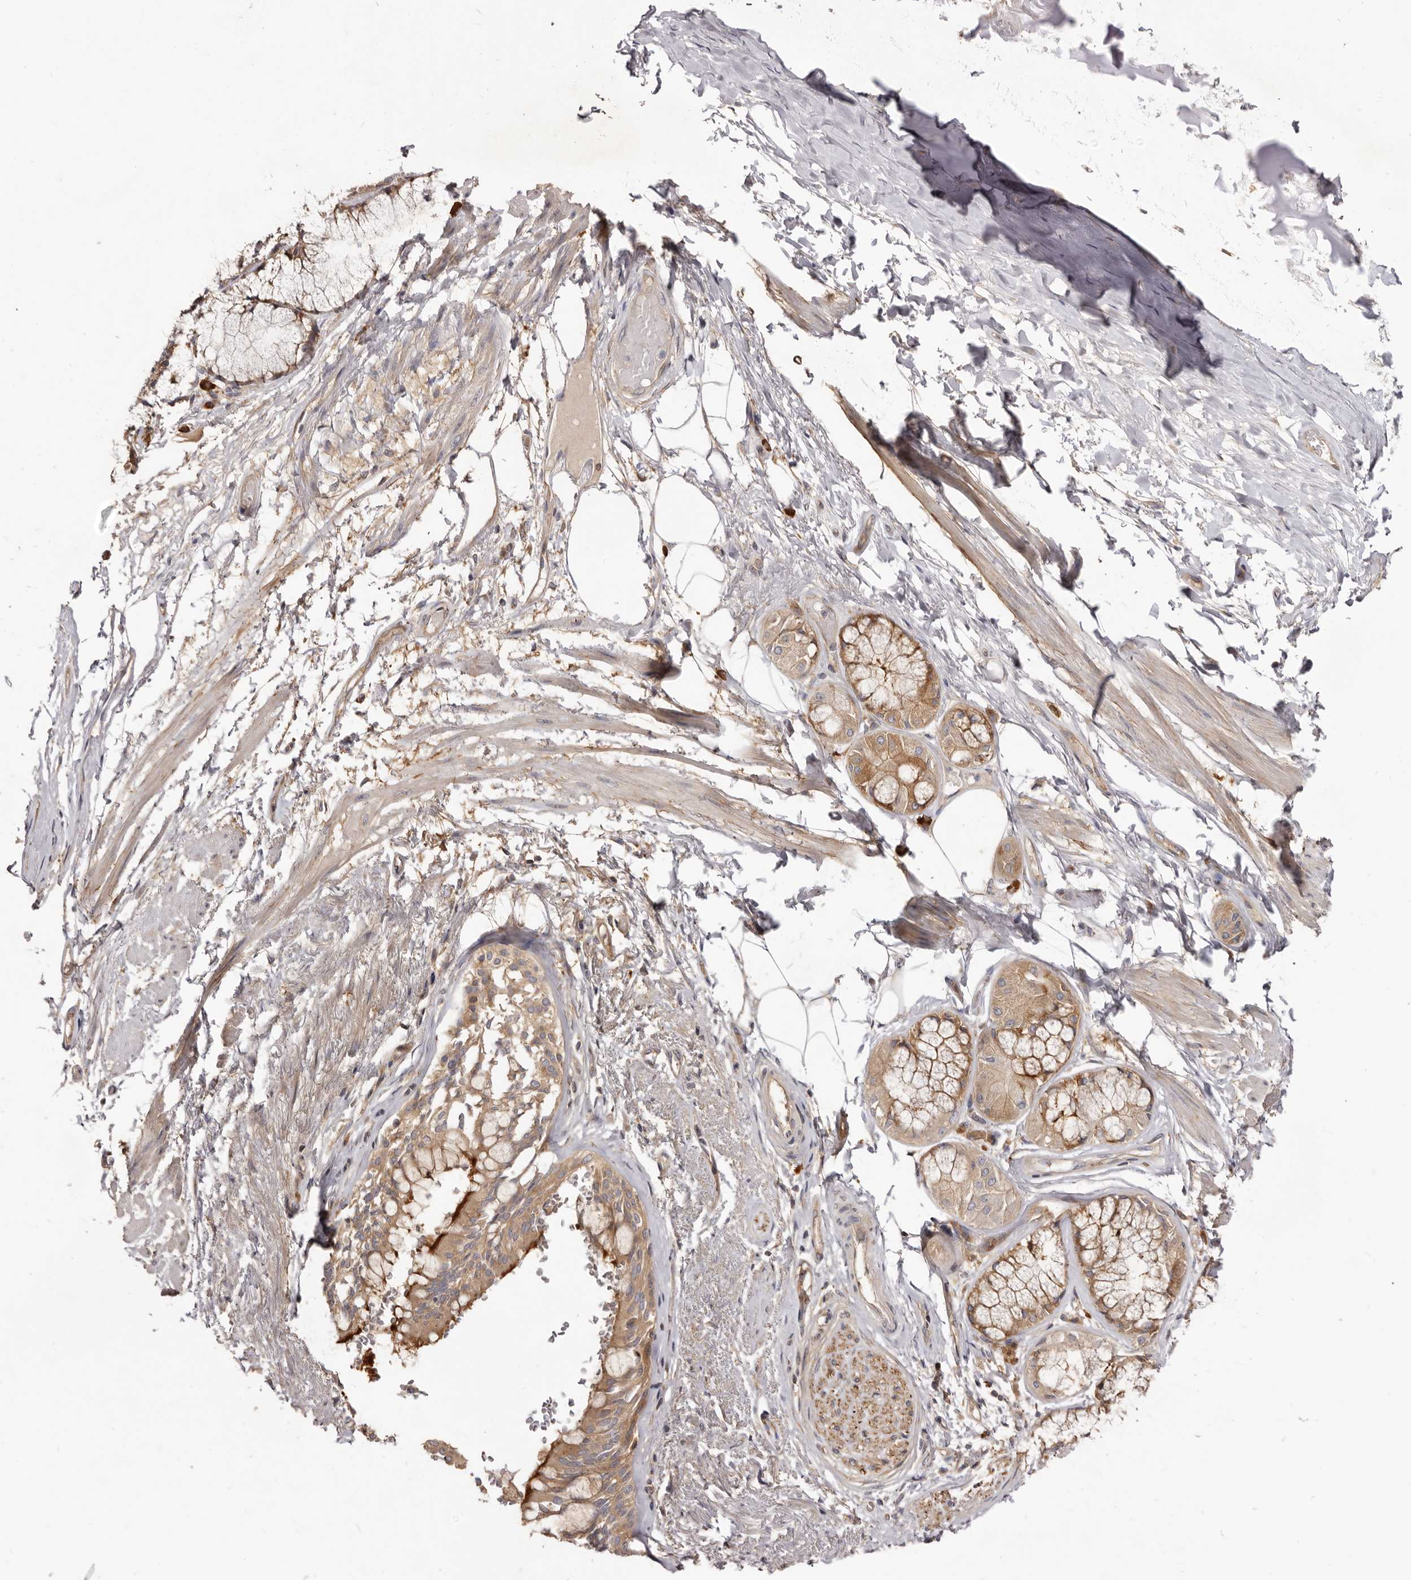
{"staining": {"intensity": "weak", "quantity": ">75%", "location": "cytoplasmic/membranous"}, "tissue": "adipose tissue", "cell_type": "Adipocytes", "image_type": "normal", "snomed": [{"axis": "morphology", "description": "Normal tissue, NOS"}, {"axis": "topography", "description": "Bronchus"}], "caption": "Adipose tissue stained with a brown dye demonstrates weak cytoplasmic/membranous positive staining in approximately >75% of adipocytes.", "gene": "ADAMTS20", "patient": {"sex": "male", "age": 66}}